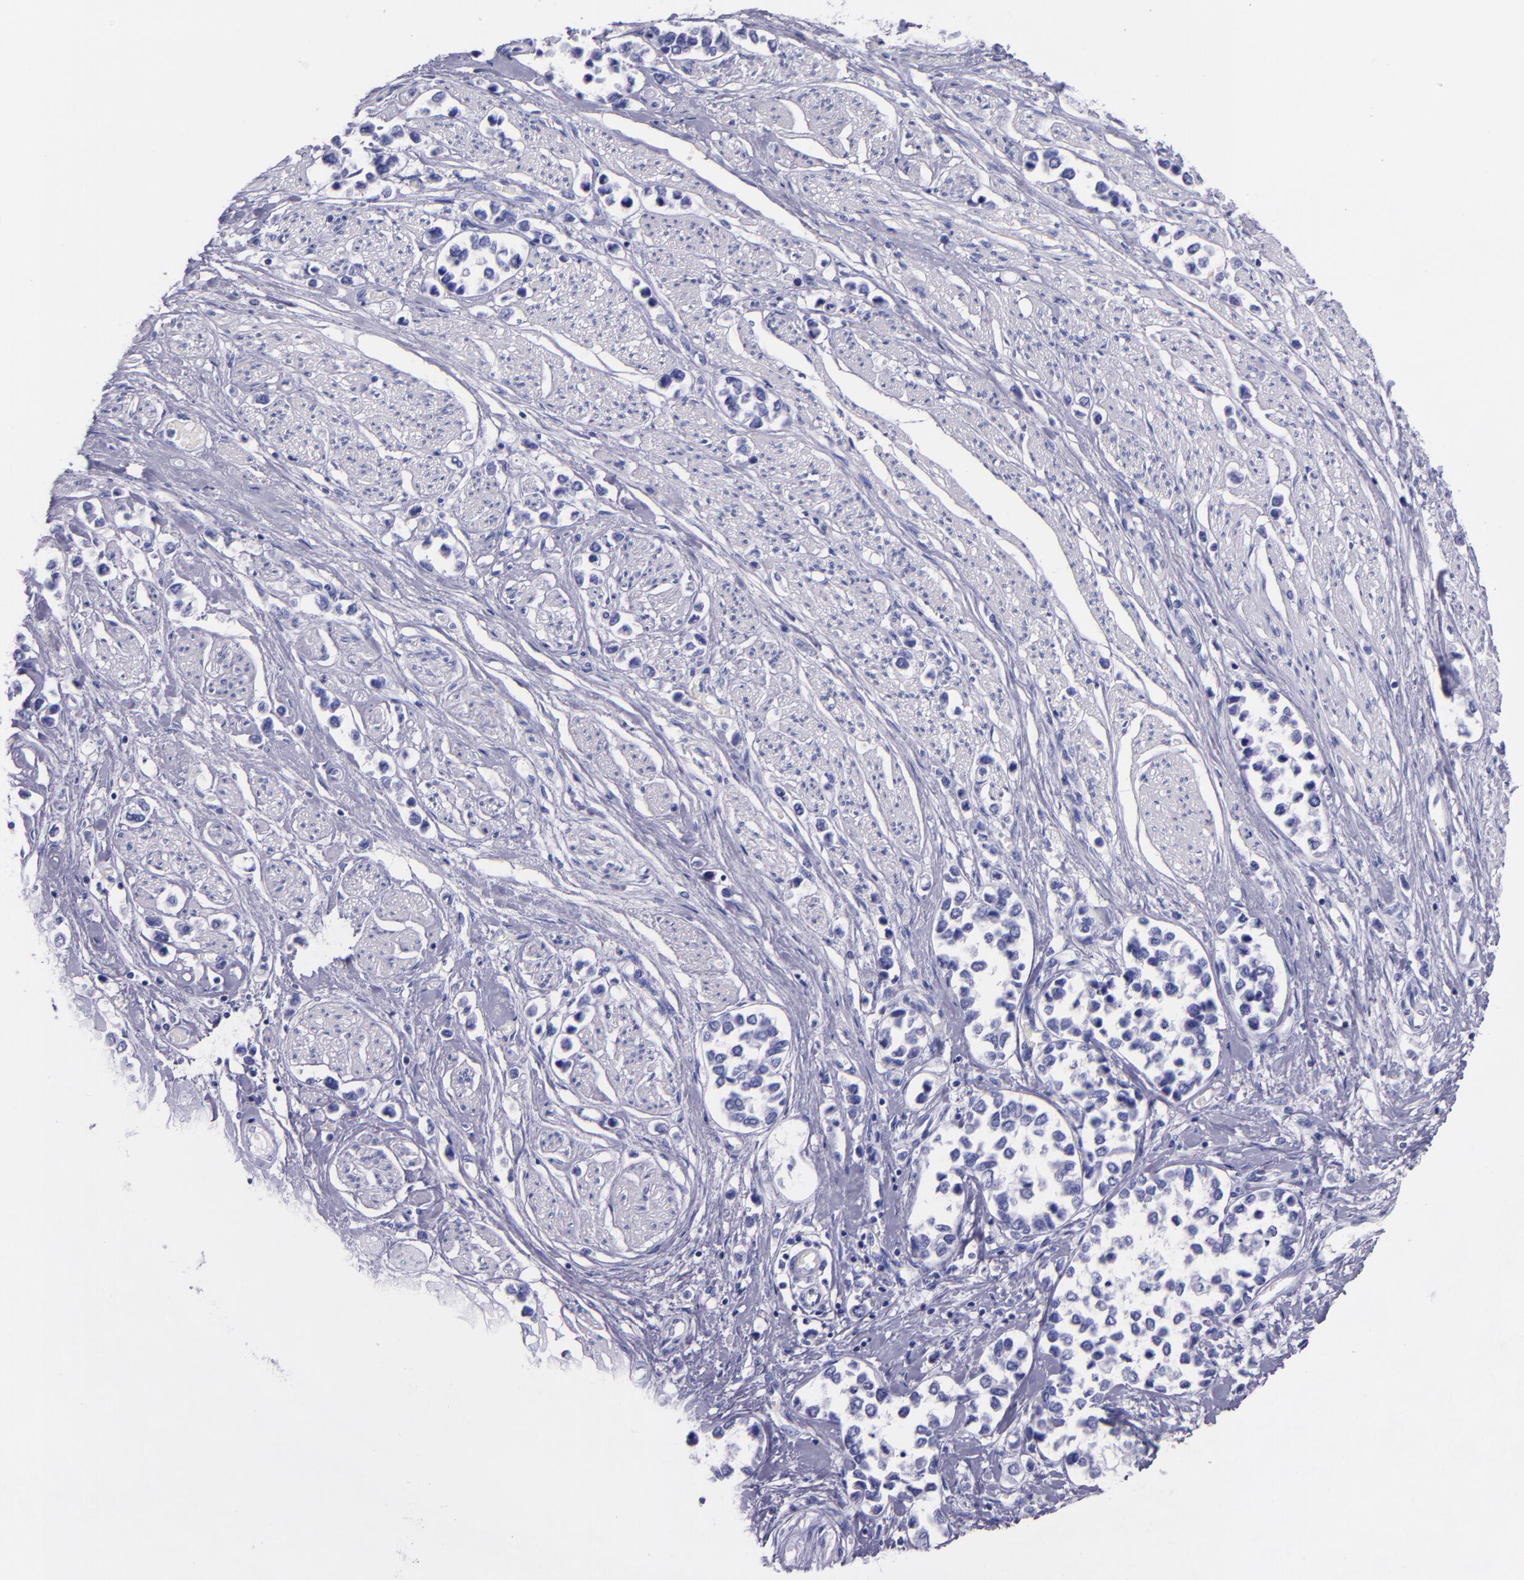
{"staining": {"intensity": "negative", "quantity": "none", "location": "none"}, "tissue": "stomach cancer", "cell_type": "Tumor cells", "image_type": "cancer", "snomed": [{"axis": "morphology", "description": "Adenocarcinoma, NOS"}, {"axis": "topography", "description": "Stomach, upper"}], "caption": "Immunohistochemical staining of stomach cancer exhibits no significant expression in tumor cells.", "gene": "SFTPA2", "patient": {"sex": "male", "age": 76}}